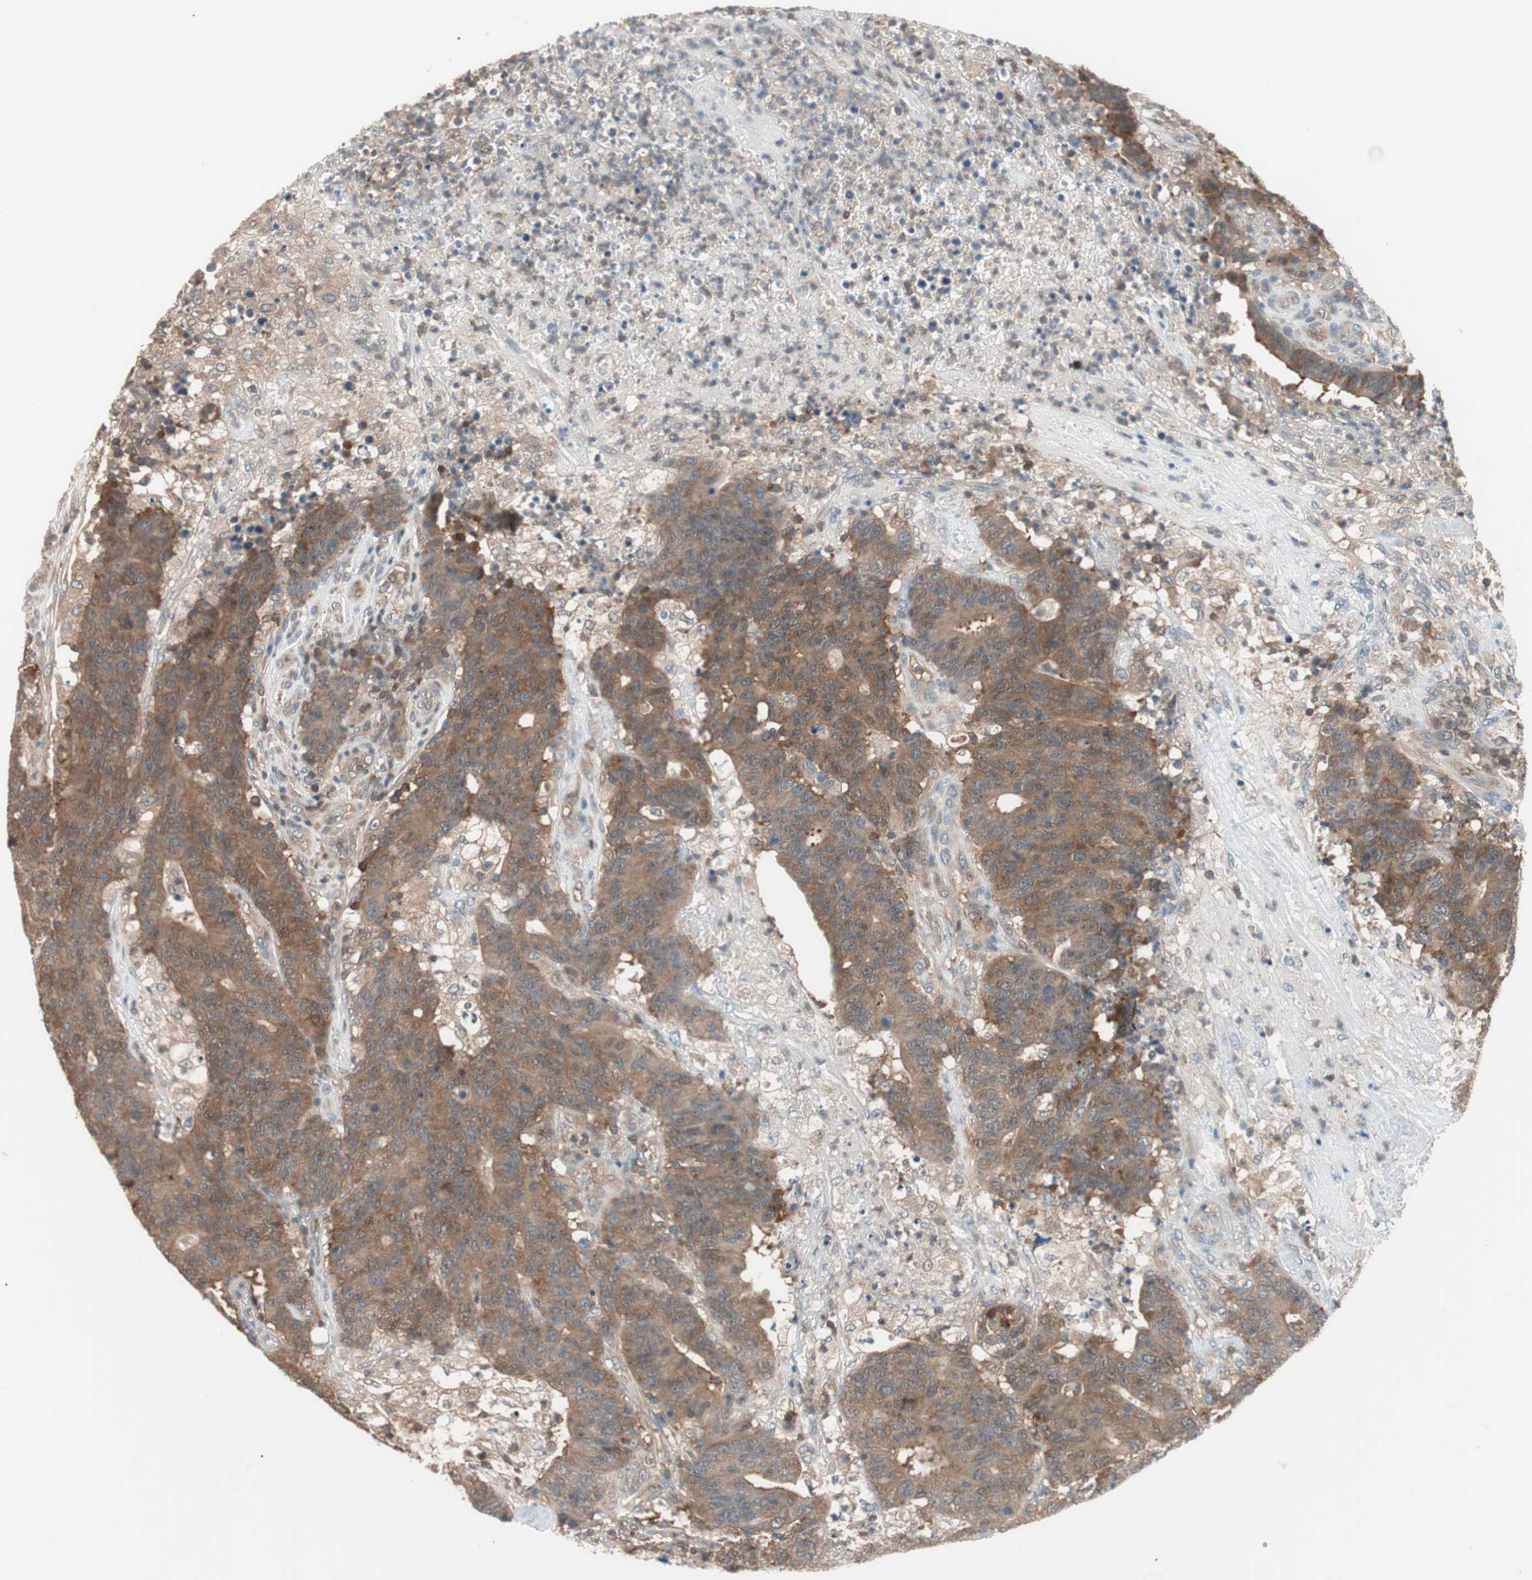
{"staining": {"intensity": "moderate", "quantity": ">75%", "location": "cytoplasmic/membranous"}, "tissue": "colorectal cancer", "cell_type": "Tumor cells", "image_type": "cancer", "snomed": [{"axis": "morphology", "description": "Normal tissue, NOS"}, {"axis": "morphology", "description": "Adenocarcinoma, NOS"}, {"axis": "topography", "description": "Colon"}], "caption": "A histopathology image of human colorectal cancer (adenocarcinoma) stained for a protein reveals moderate cytoplasmic/membranous brown staining in tumor cells.", "gene": "GALT", "patient": {"sex": "female", "age": 75}}